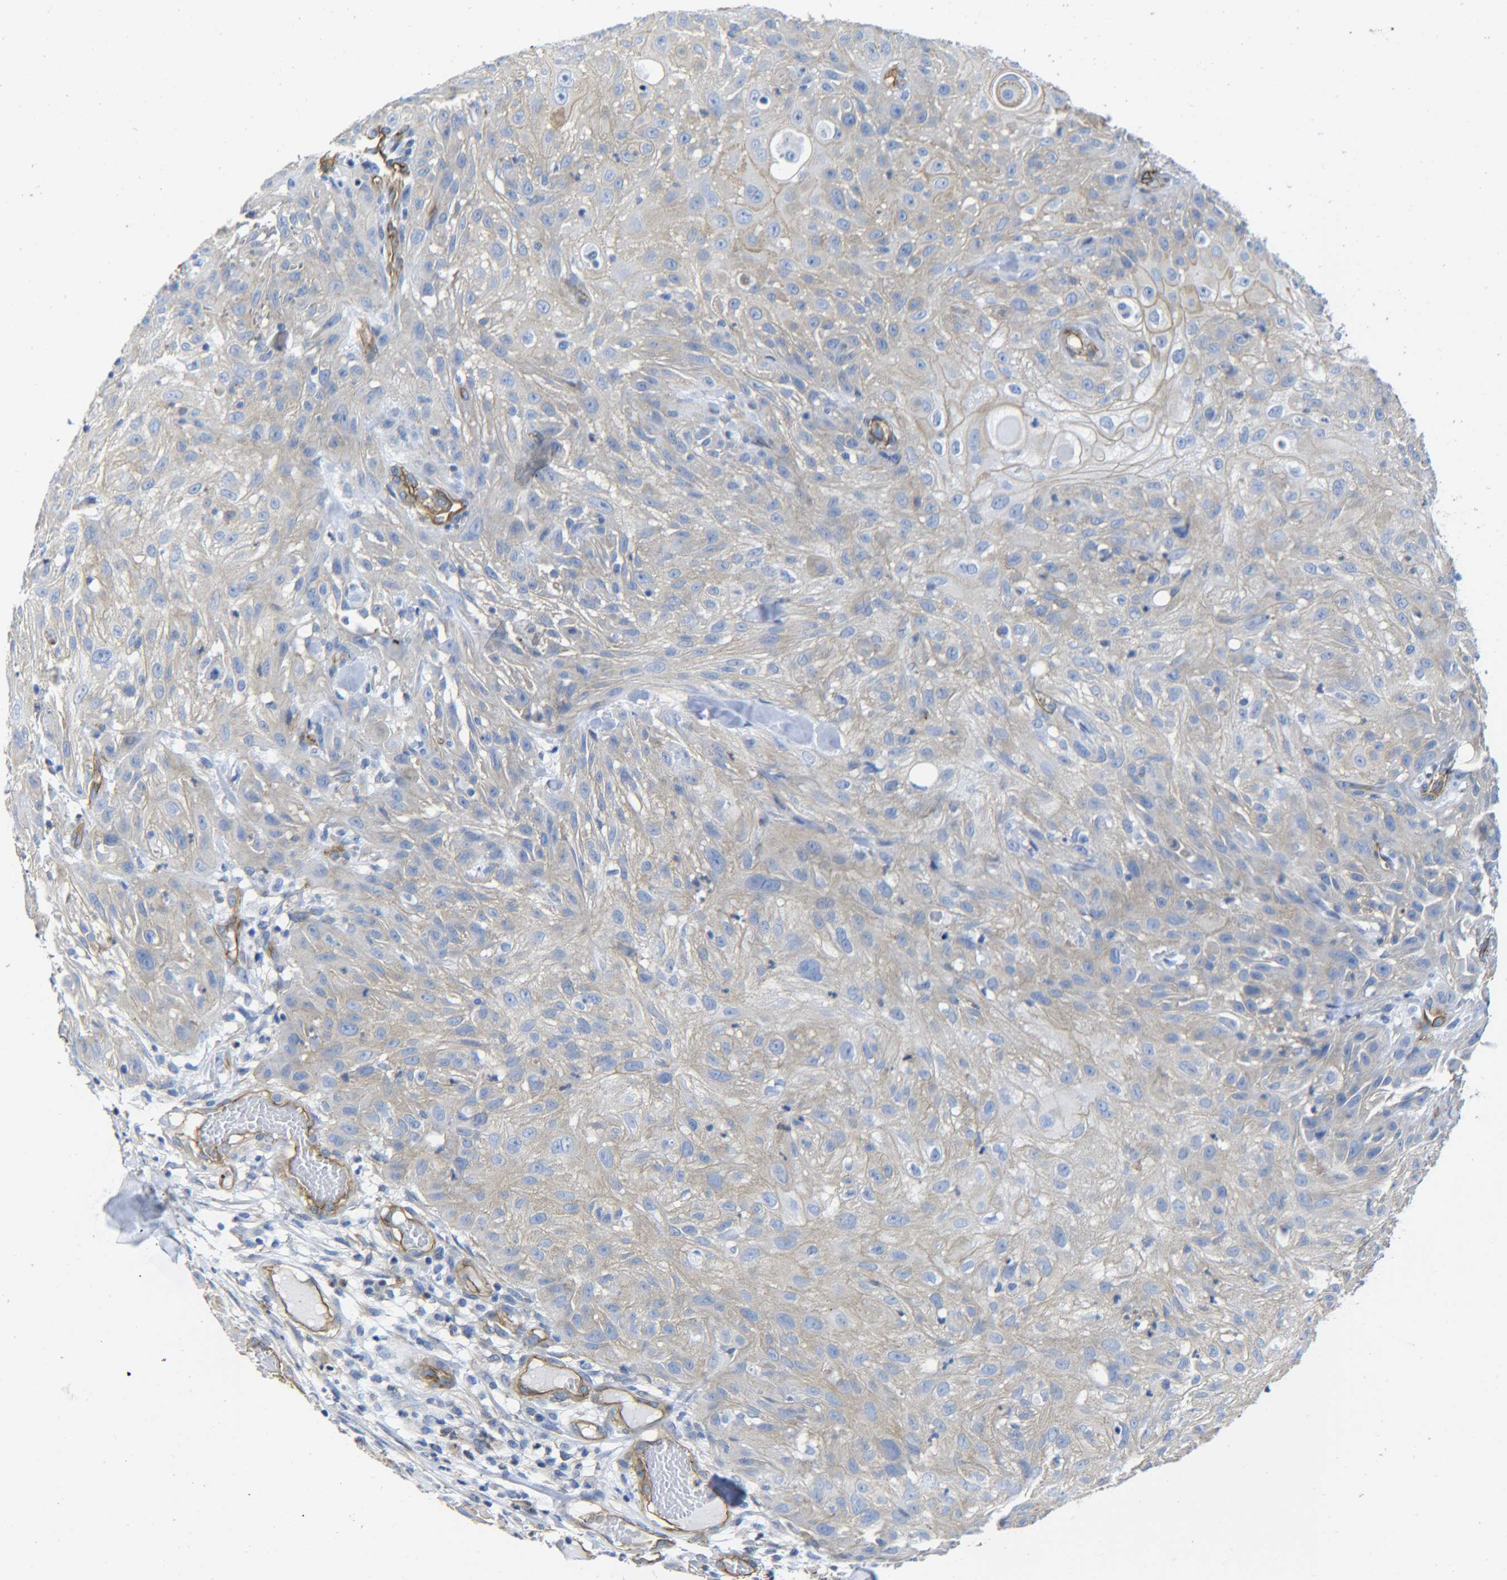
{"staining": {"intensity": "weak", "quantity": ">75%", "location": "cytoplasmic/membranous"}, "tissue": "skin cancer", "cell_type": "Tumor cells", "image_type": "cancer", "snomed": [{"axis": "morphology", "description": "Squamous cell carcinoma, NOS"}, {"axis": "topography", "description": "Skin"}], "caption": "Brown immunohistochemical staining in human skin cancer shows weak cytoplasmic/membranous staining in about >75% of tumor cells.", "gene": "SPTBN1", "patient": {"sex": "male", "age": 75}}